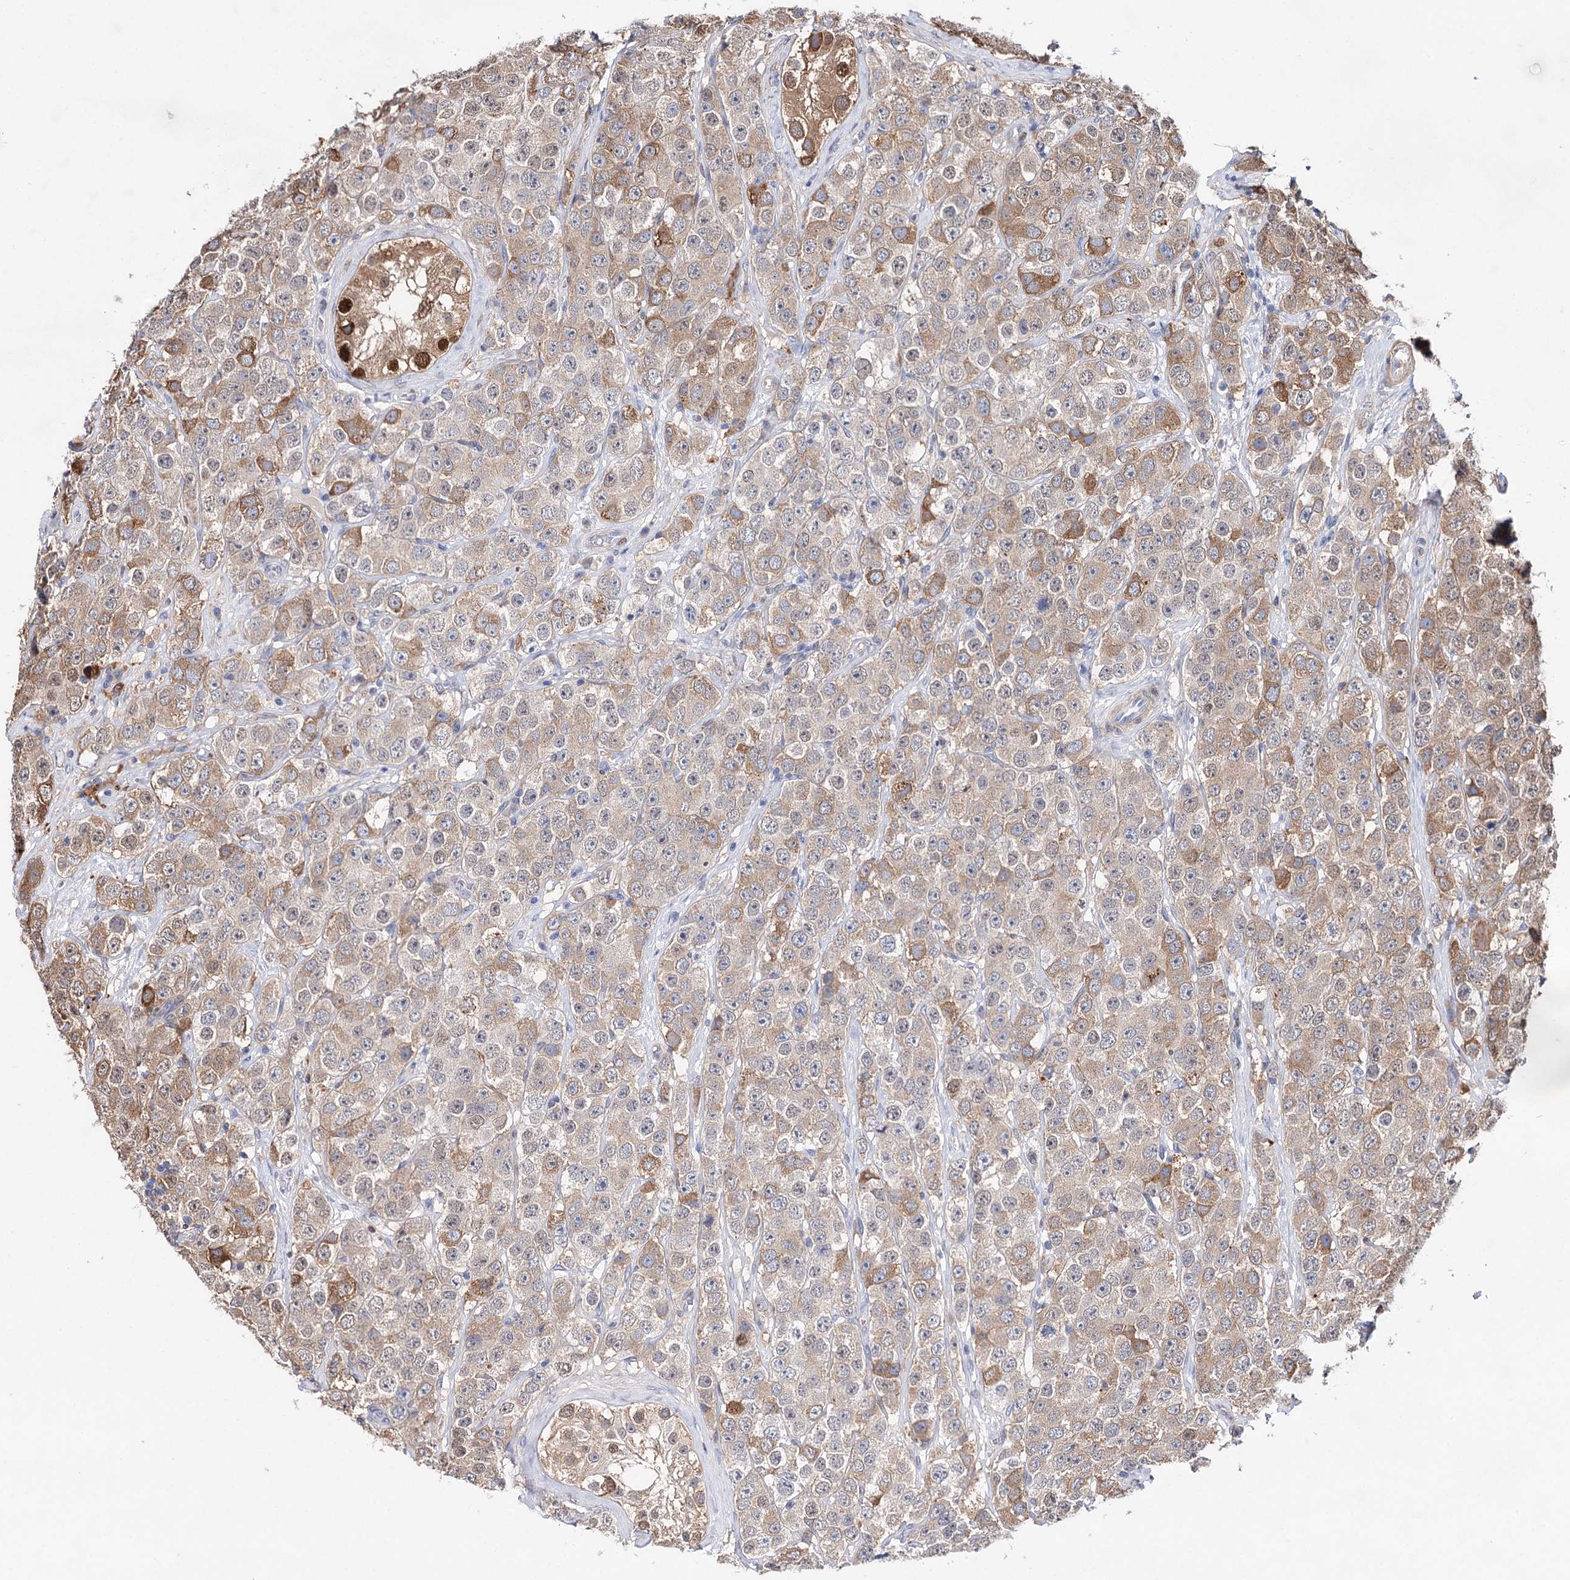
{"staining": {"intensity": "moderate", "quantity": "25%-75%", "location": "cytoplasmic/membranous"}, "tissue": "testis cancer", "cell_type": "Tumor cells", "image_type": "cancer", "snomed": [{"axis": "morphology", "description": "Seminoma, NOS"}, {"axis": "topography", "description": "Testis"}], "caption": "Human testis seminoma stained with a protein marker demonstrates moderate staining in tumor cells.", "gene": "CFAP46", "patient": {"sex": "male", "age": 28}}